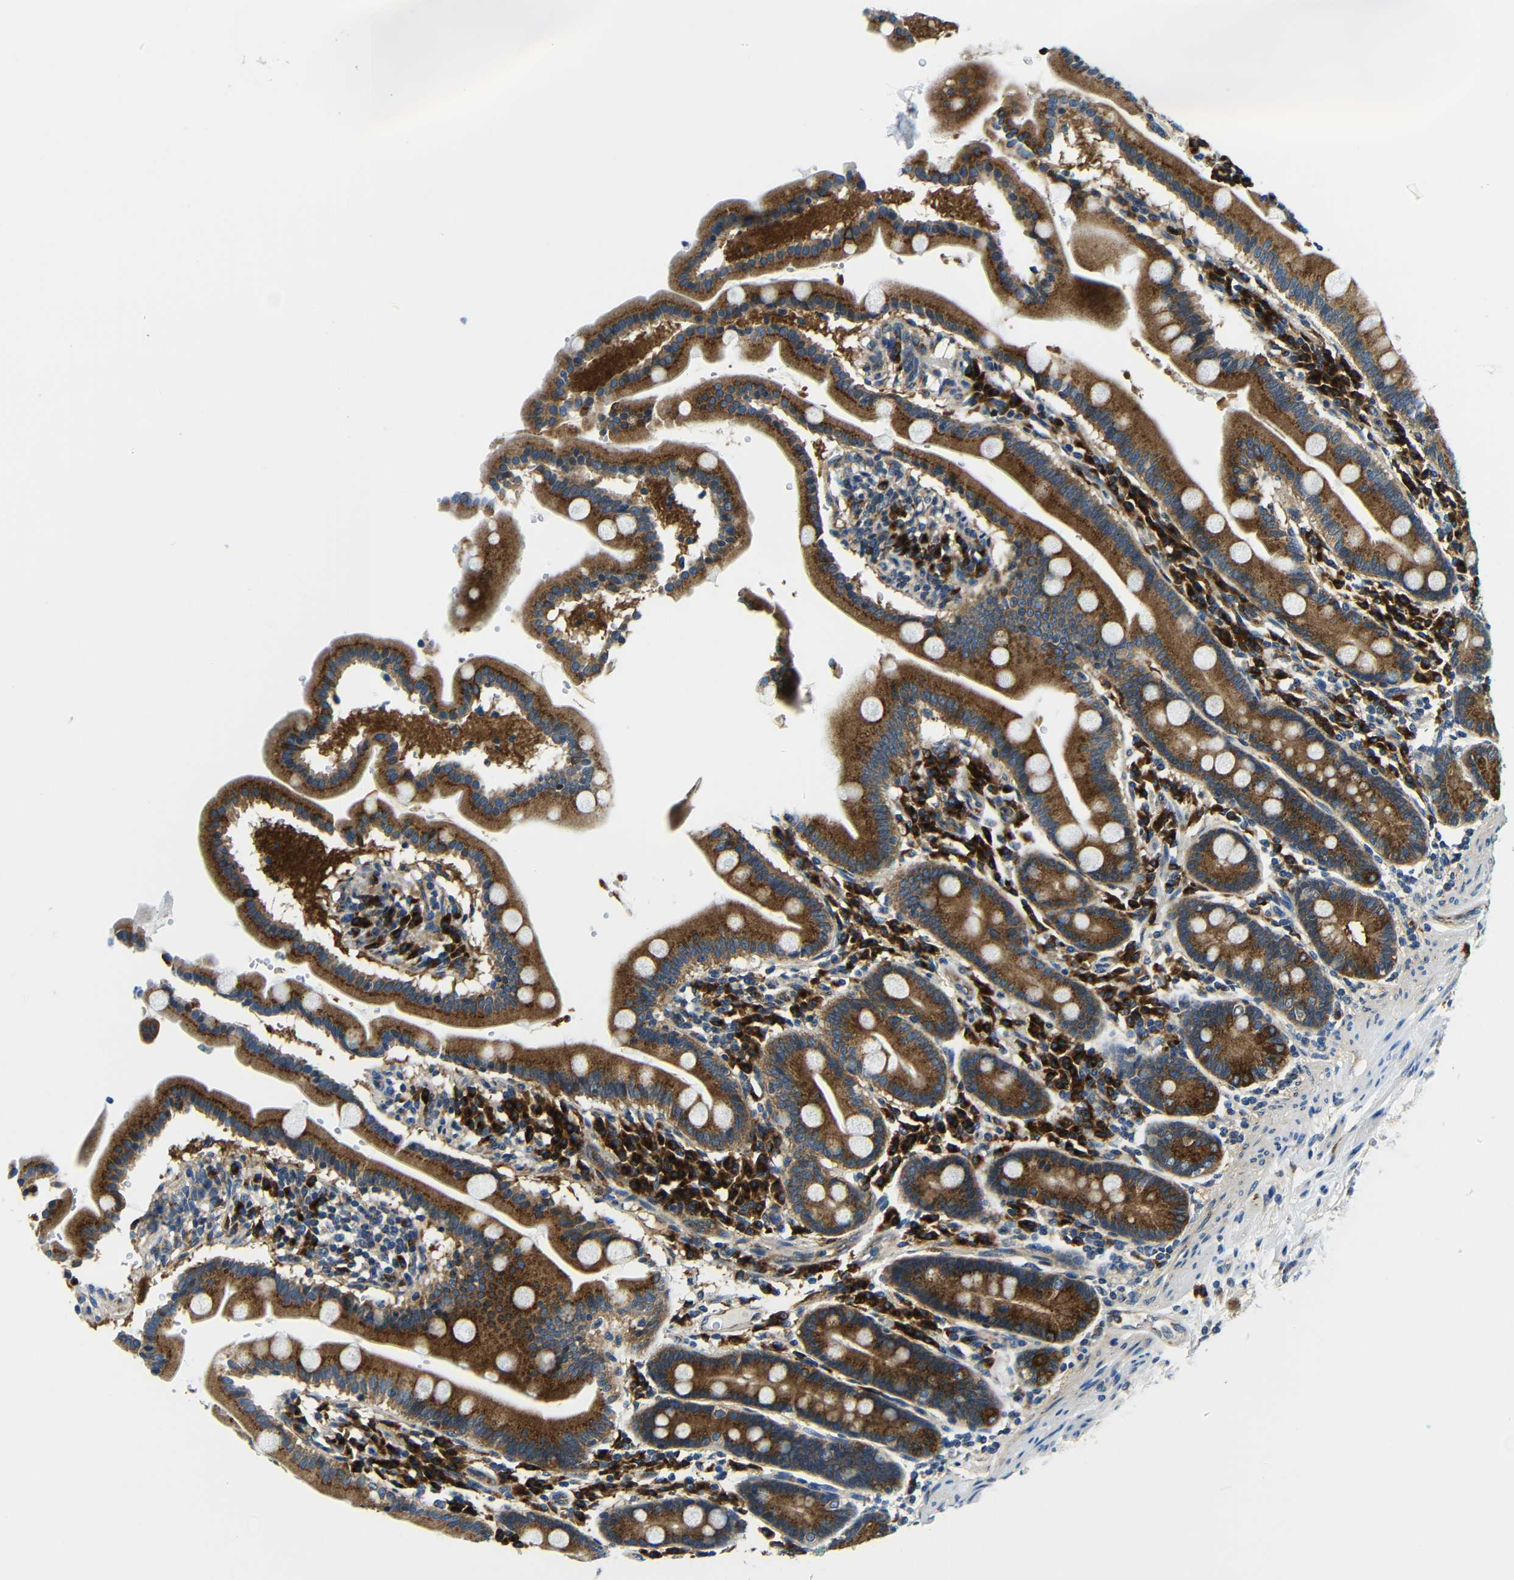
{"staining": {"intensity": "strong", "quantity": ">75%", "location": "cytoplasmic/membranous"}, "tissue": "duodenum", "cell_type": "Glandular cells", "image_type": "normal", "snomed": [{"axis": "morphology", "description": "Normal tissue, NOS"}, {"axis": "topography", "description": "Duodenum"}], "caption": "High-magnification brightfield microscopy of normal duodenum stained with DAB (3,3'-diaminobenzidine) (brown) and counterstained with hematoxylin (blue). glandular cells exhibit strong cytoplasmic/membranous expression is present in about>75% of cells.", "gene": "USO1", "patient": {"sex": "male", "age": 50}}